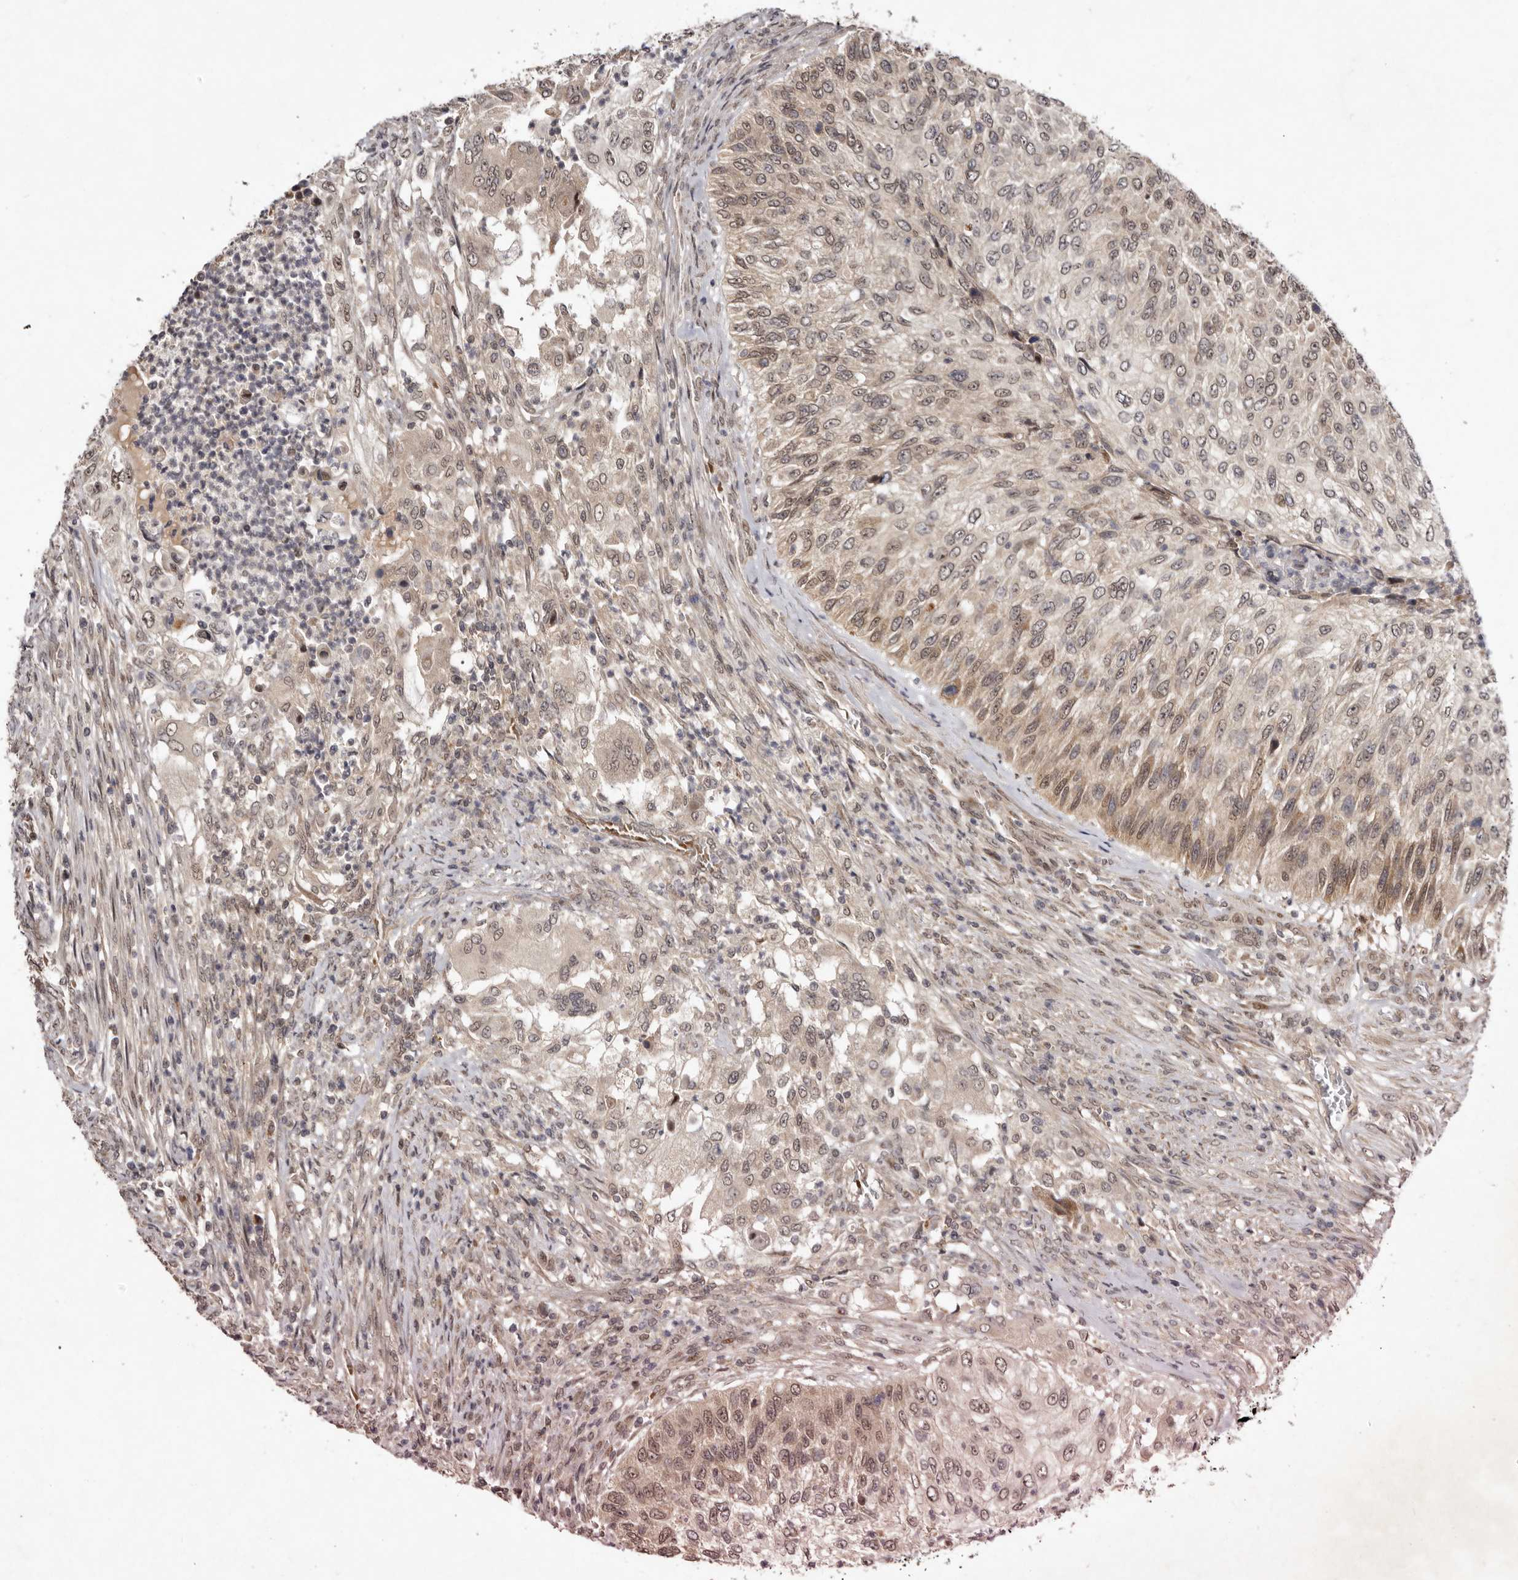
{"staining": {"intensity": "moderate", "quantity": ">75%", "location": "cytoplasmic/membranous,nuclear"}, "tissue": "urothelial cancer", "cell_type": "Tumor cells", "image_type": "cancer", "snomed": [{"axis": "morphology", "description": "Urothelial carcinoma, High grade"}, {"axis": "topography", "description": "Urinary bladder"}], "caption": "Moderate cytoplasmic/membranous and nuclear protein staining is present in approximately >75% of tumor cells in urothelial cancer. The staining was performed using DAB, with brown indicating positive protein expression. Nuclei are stained blue with hematoxylin.", "gene": "ABL1", "patient": {"sex": "female", "age": 60}}